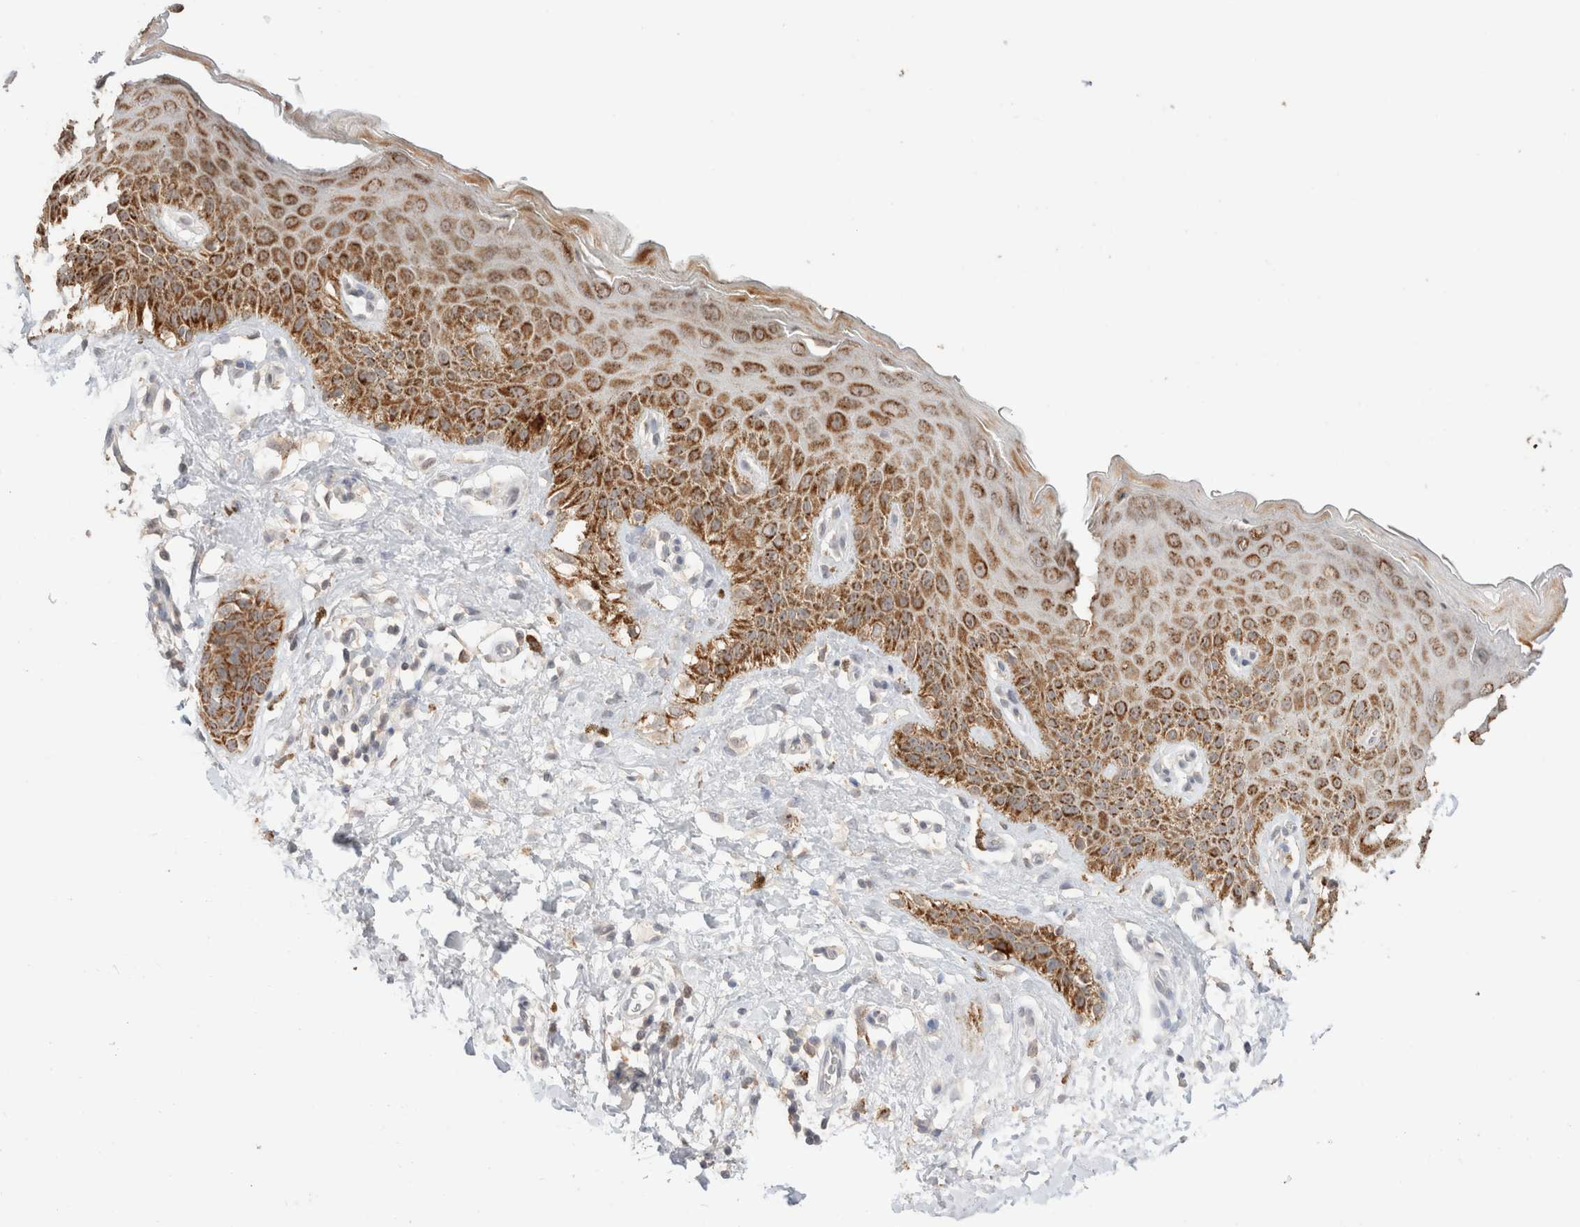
{"staining": {"intensity": "strong", "quantity": ">75%", "location": "cytoplasmic/membranous"}, "tissue": "skin", "cell_type": "Epidermal cells", "image_type": "normal", "snomed": [{"axis": "morphology", "description": "Normal tissue, NOS"}, {"axis": "topography", "description": "Anal"}], "caption": "Normal skin demonstrates strong cytoplasmic/membranous staining in approximately >75% of epidermal cells (DAB (3,3'-diaminobenzidine) IHC, brown staining for protein, blue staining for nuclei)..", "gene": "TRIM41", "patient": {"sex": "male", "age": 44}}